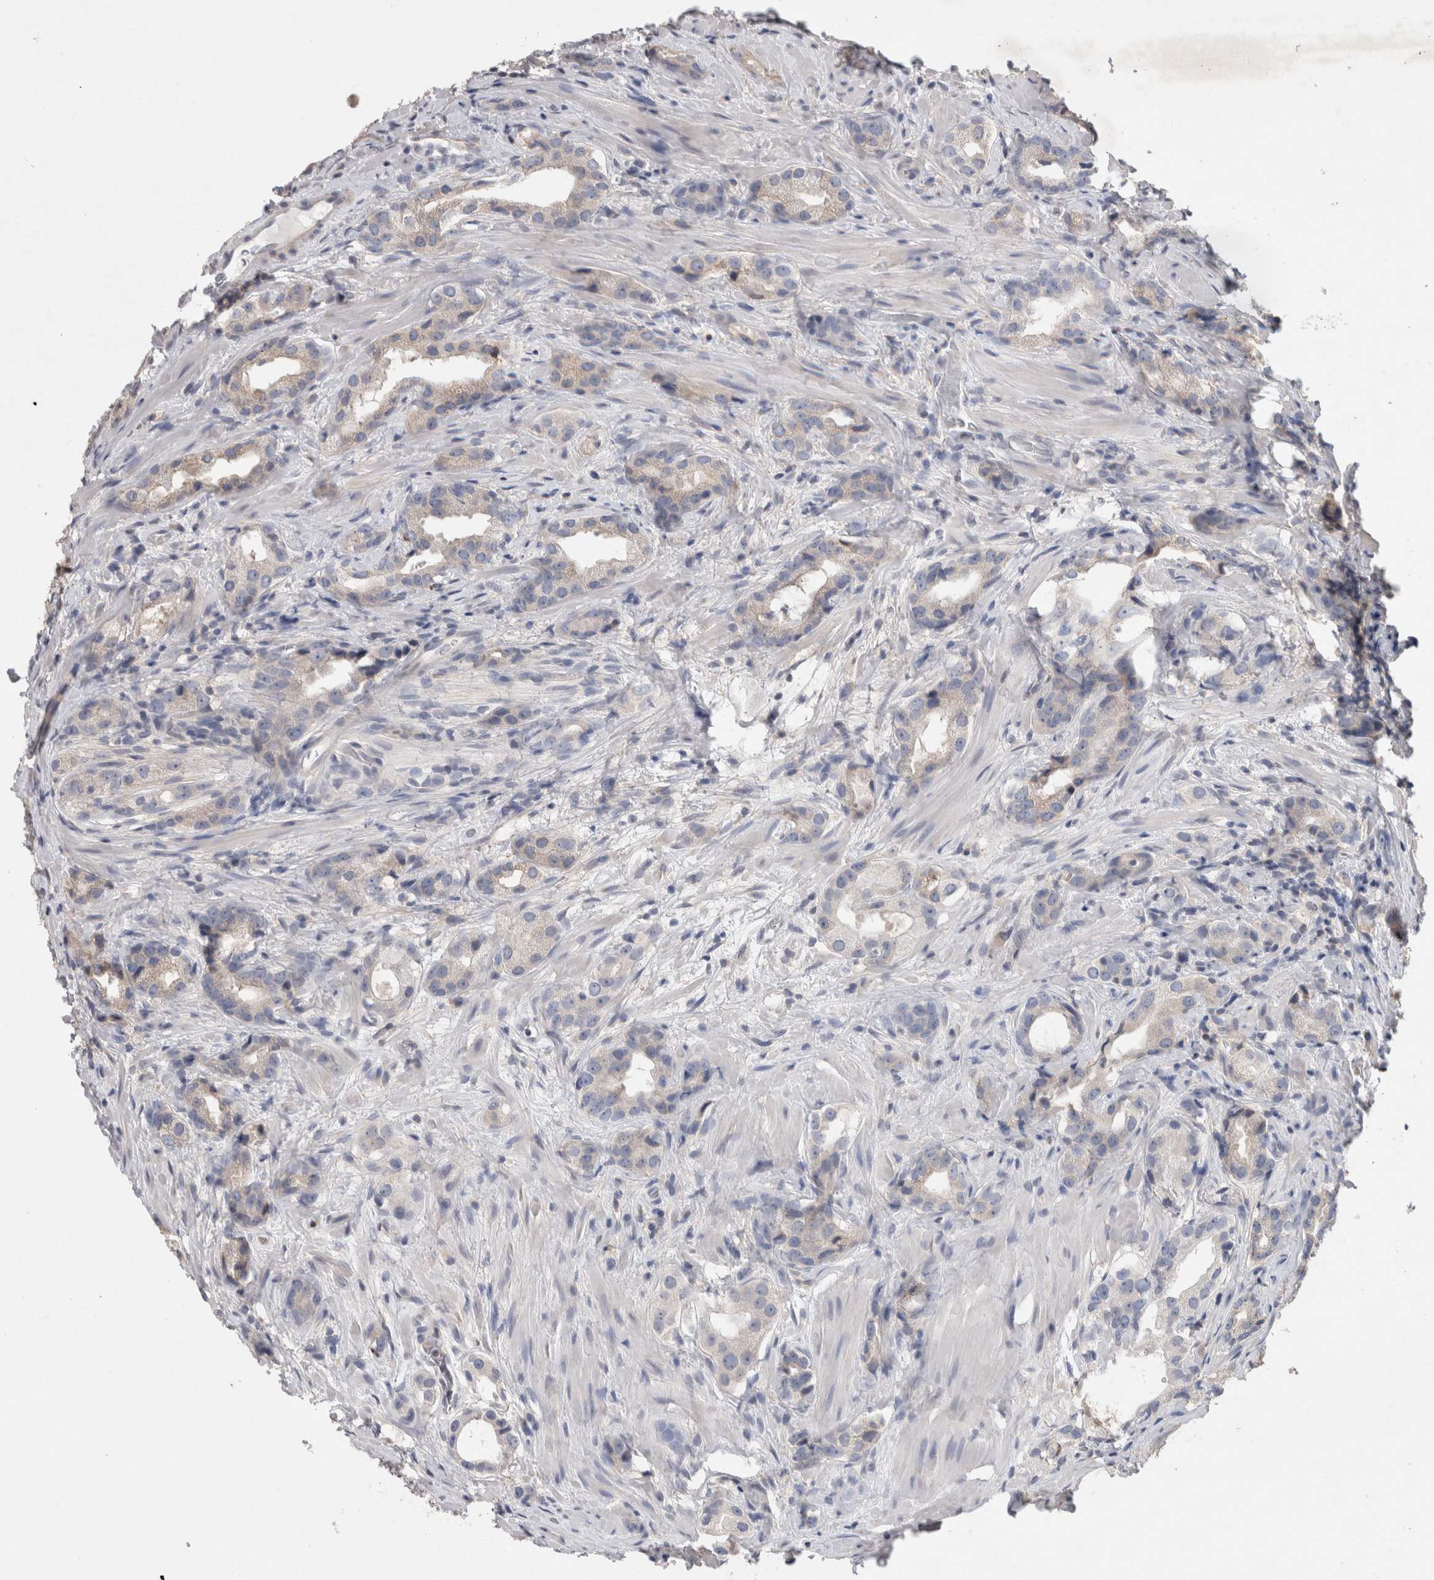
{"staining": {"intensity": "weak", "quantity": "<25%", "location": "cytoplasmic/membranous"}, "tissue": "prostate cancer", "cell_type": "Tumor cells", "image_type": "cancer", "snomed": [{"axis": "morphology", "description": "Adenocarcinoma, High grade"}, {"axis": "topography", "description": "Prostate"}], "caption": "High power microscopy photomicrograph of an immunohistochemistry (IHC) micrograph of prostate high-grade adenocarcinoma, revealing no significant positivity in tumor cells.", "gene": "TRIM5", "patient": {"sex": "male", "age": 63}}